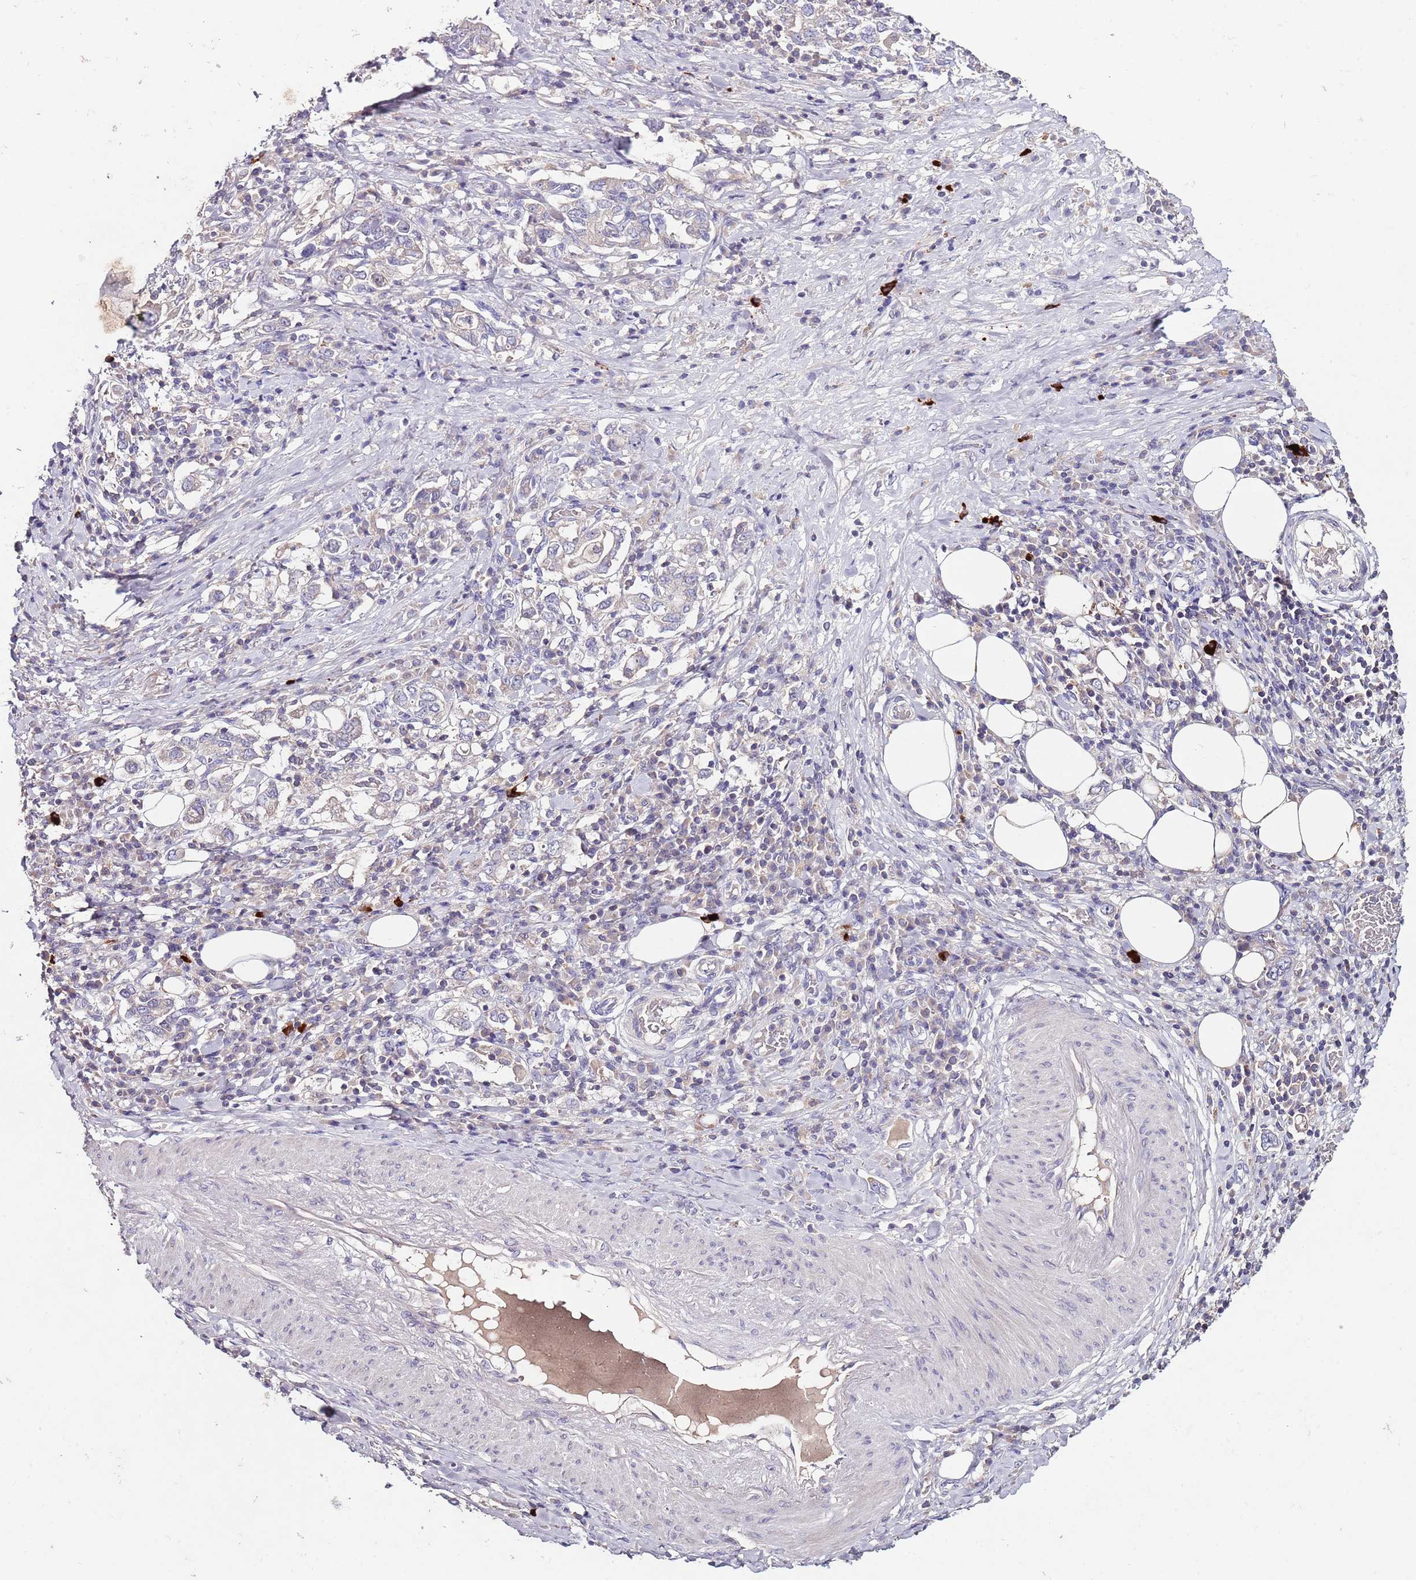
{"staining": {"intensity": "negative", "quantity": "none", "location": "none"}, "tissue": "stomach cancer", "cell_type": "Tumor cells", "image_type": "cancer", "snomed": [{"axis": "morphology", "description": "Adenocarcinoma, NOS"}, {"axis": "topography", "description": "Stomach, upper"}, {"axis": "topography", "description": "Stomach"}], "caption": "Tumor cells are negative for brown protein staining in adenocarcinoma (stomach).", "gene": "NRDE2", "patient": {"sex": "male", "age": 62}}